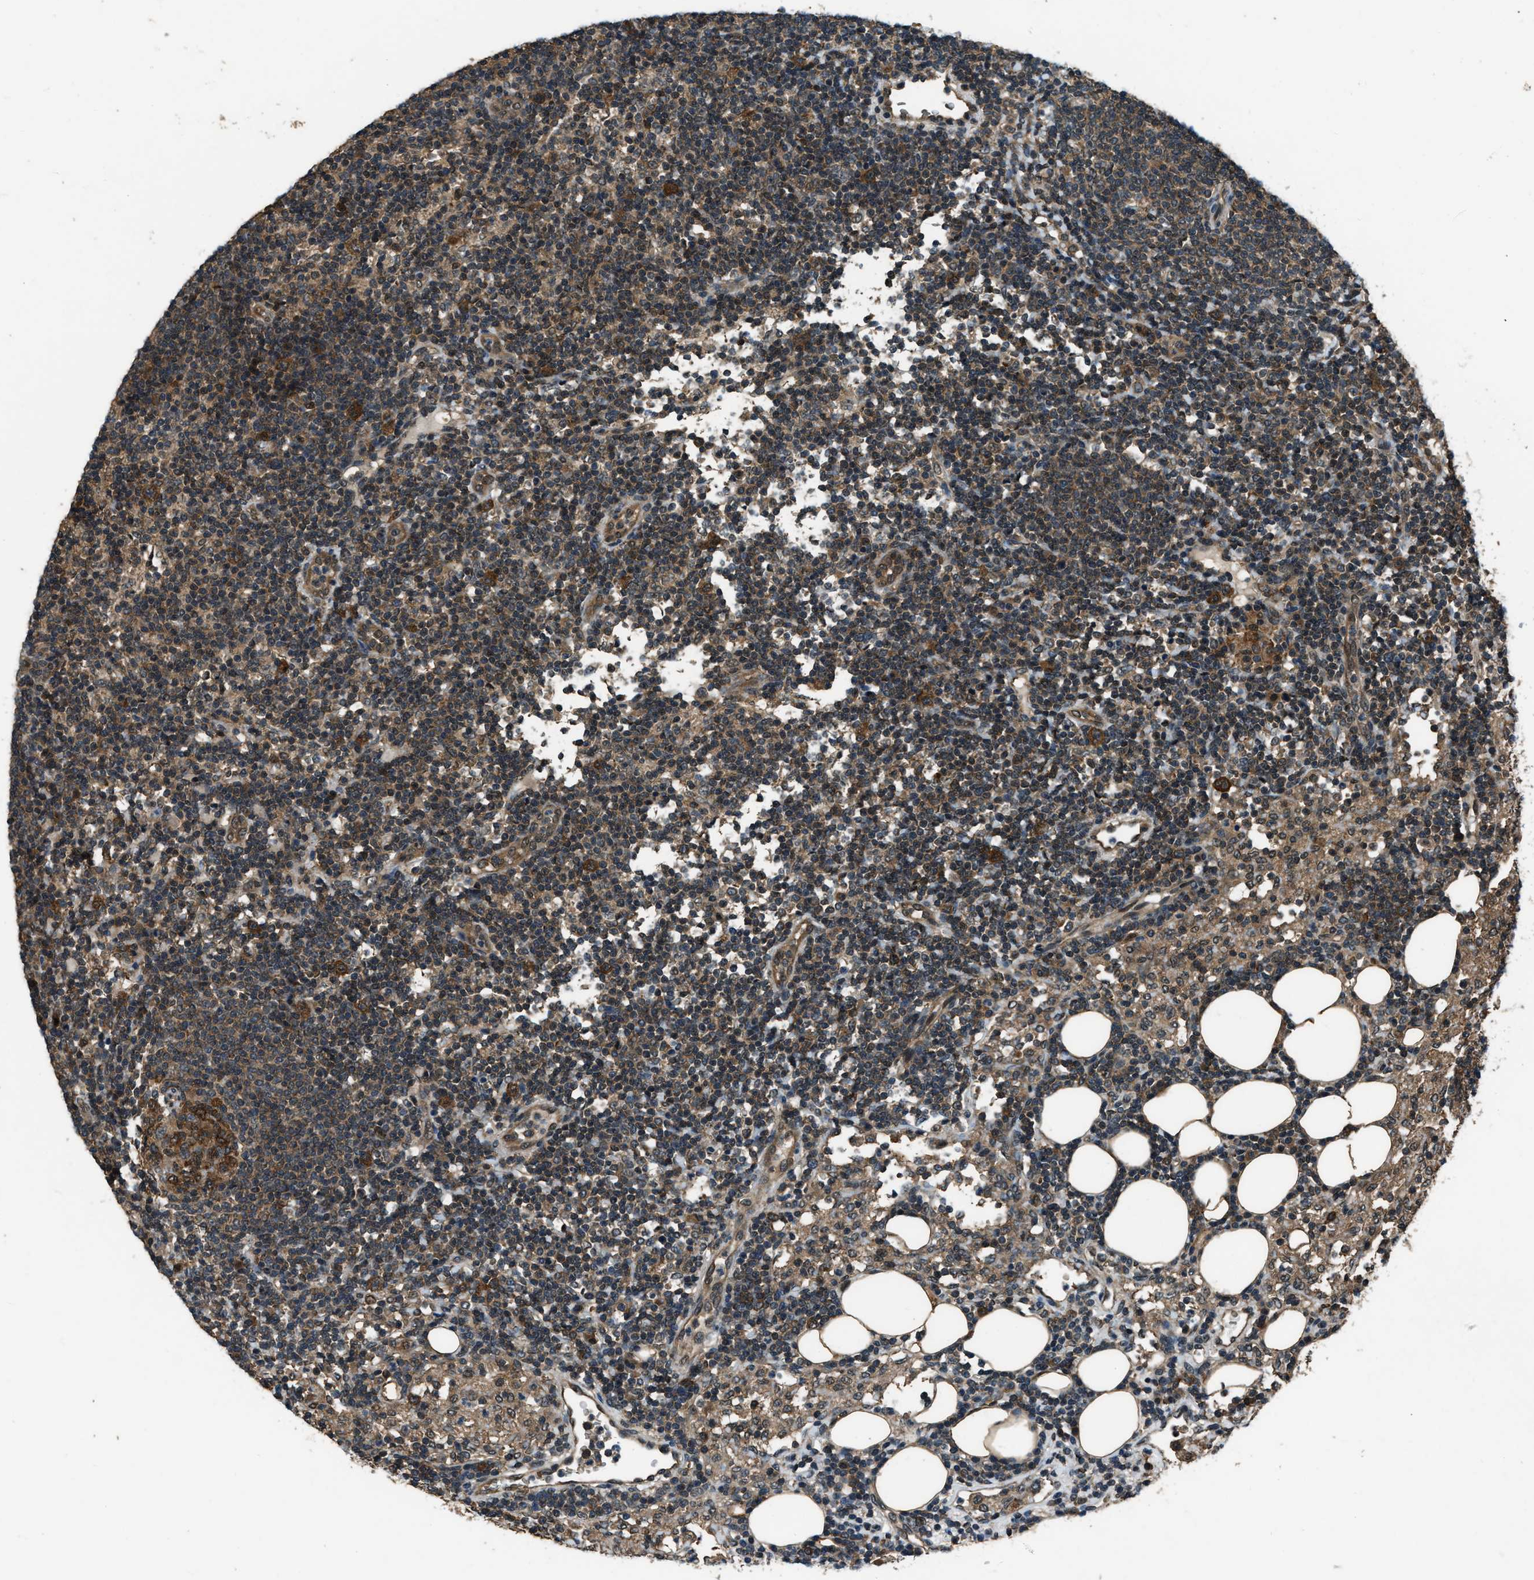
{"staining": {"intensity": "strong", "quantity": ">75%", "location": "cytoplasmic/membranous"}, "tissue": "lymph node", "cell_type": "Germinal center cells", "image_type": "normal", "snomed": [{"axis": "morphology", "description": "Normal tissue, NOS"}, {"axis": "morphology", "description": "Carcinoid, malignant, NOS"}, {"axis": "topography", "description": "Lymph node"}], "caption": "A brown stain highlights strong cytoplasmic/membranous positivity of a protein in germinal center cells of unremarkable lymph node. (DAB IHC with brightfield microscopy, high magnification).", "gene": "NUDCD3", "patient": {"sex": "male", "age": 47}}